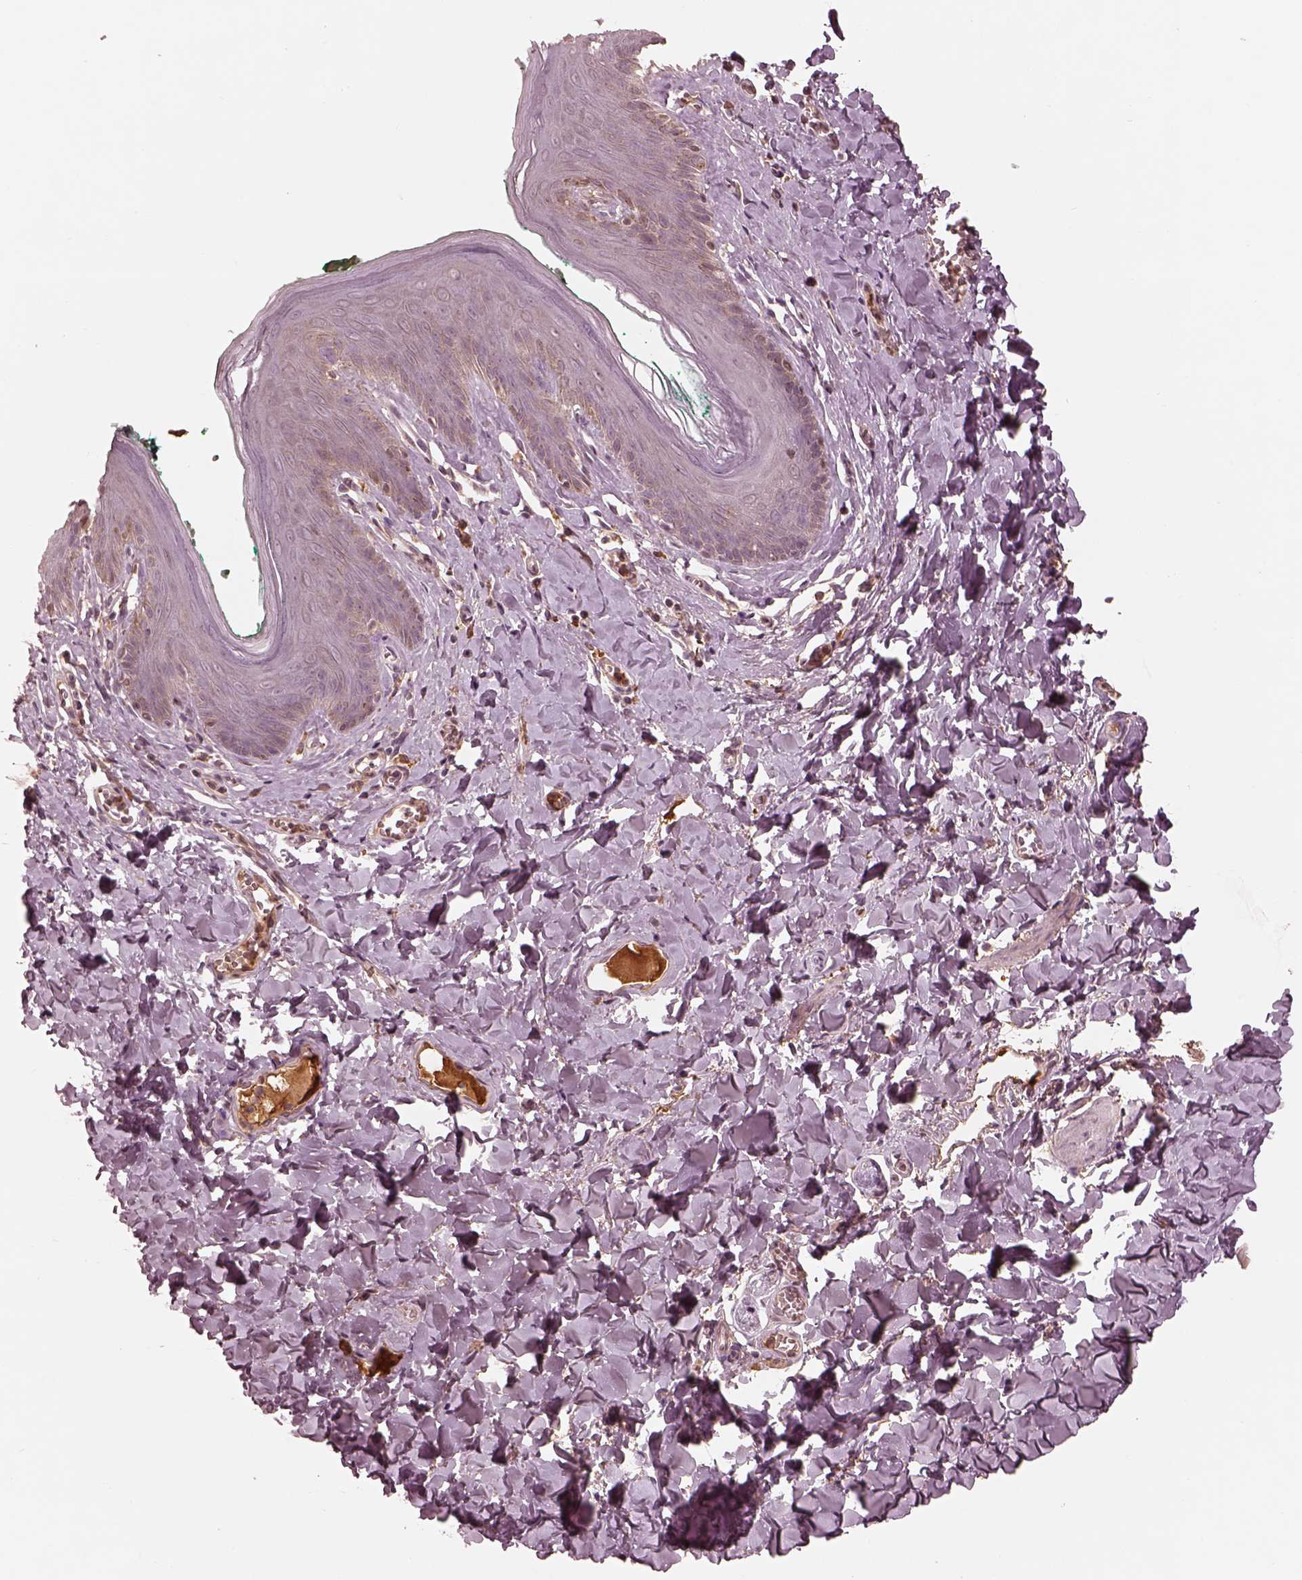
{"staining": {"intensity": "negative", "quantity": "none", "location": "none"}, "tissue": "skin", "cell_type": "Epidermal cells", "image_type": "normal", "snomed": [{"axis": "morphology", "description": "Normal tissue, NOS"}, {"axis": "topography", "description": "Vulva"}, {"axis": "topography", "description": "Peripheral nerve tissue"}], "caption": "Skin stained for a protein using IHC exhibits no staining epidermal cells.", "gene": "TF", "patient": {"sex": "female", "age": 66}}